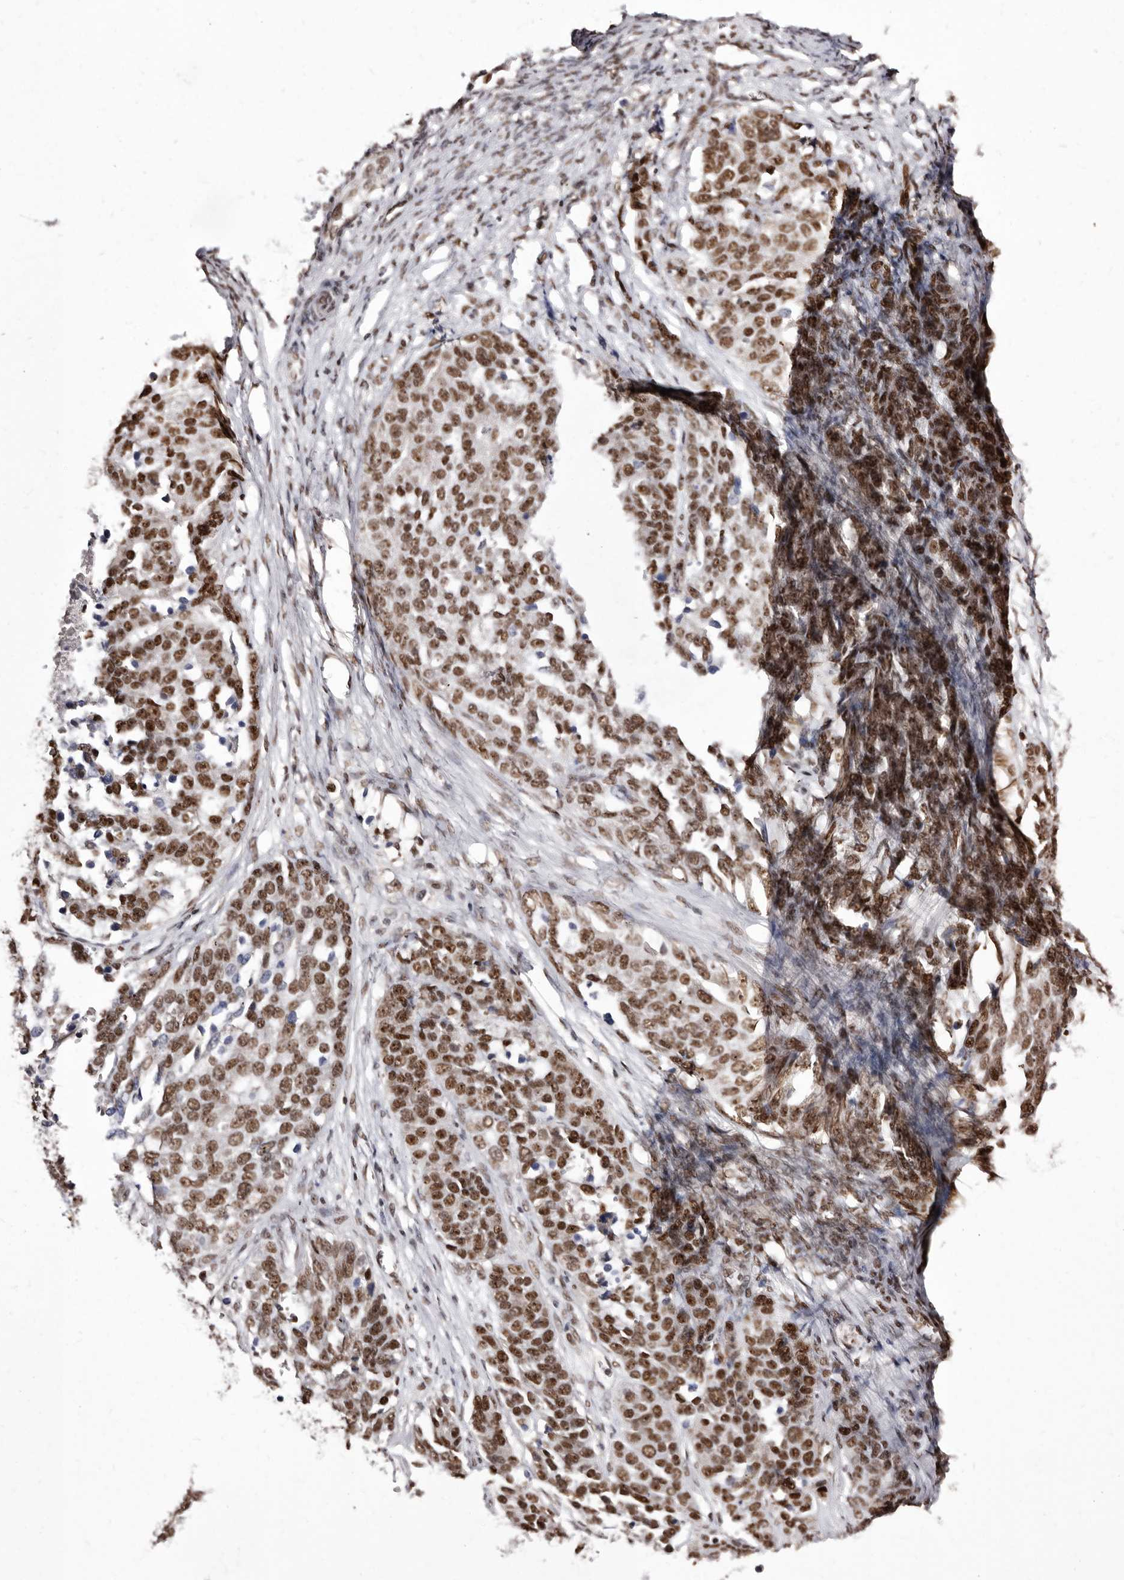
{"staining": {"intensity": "moderate", "quantity": ">75%", "location": "nuclear"}, "tissue": "ovarian cancer", "cell_type": "Tumor cells", "image_type": "cancer", "snomed": [{"axis": "morphology", "description": "Cystadenocarcinoma, serous, NOS"}, {"axis": "topography", "description": "Ovary"}], "caption": "Protein expression analysis of human ovarian cancer (serous cystadenocarcinoma) reveals moderate nuclear staining in approximately >75% of tumor cells. (DAB = brown stain, brightfield microscopy at high magnification).", "gene": "ANAPC11", "patient": {"sex": "female", "age": 44}}